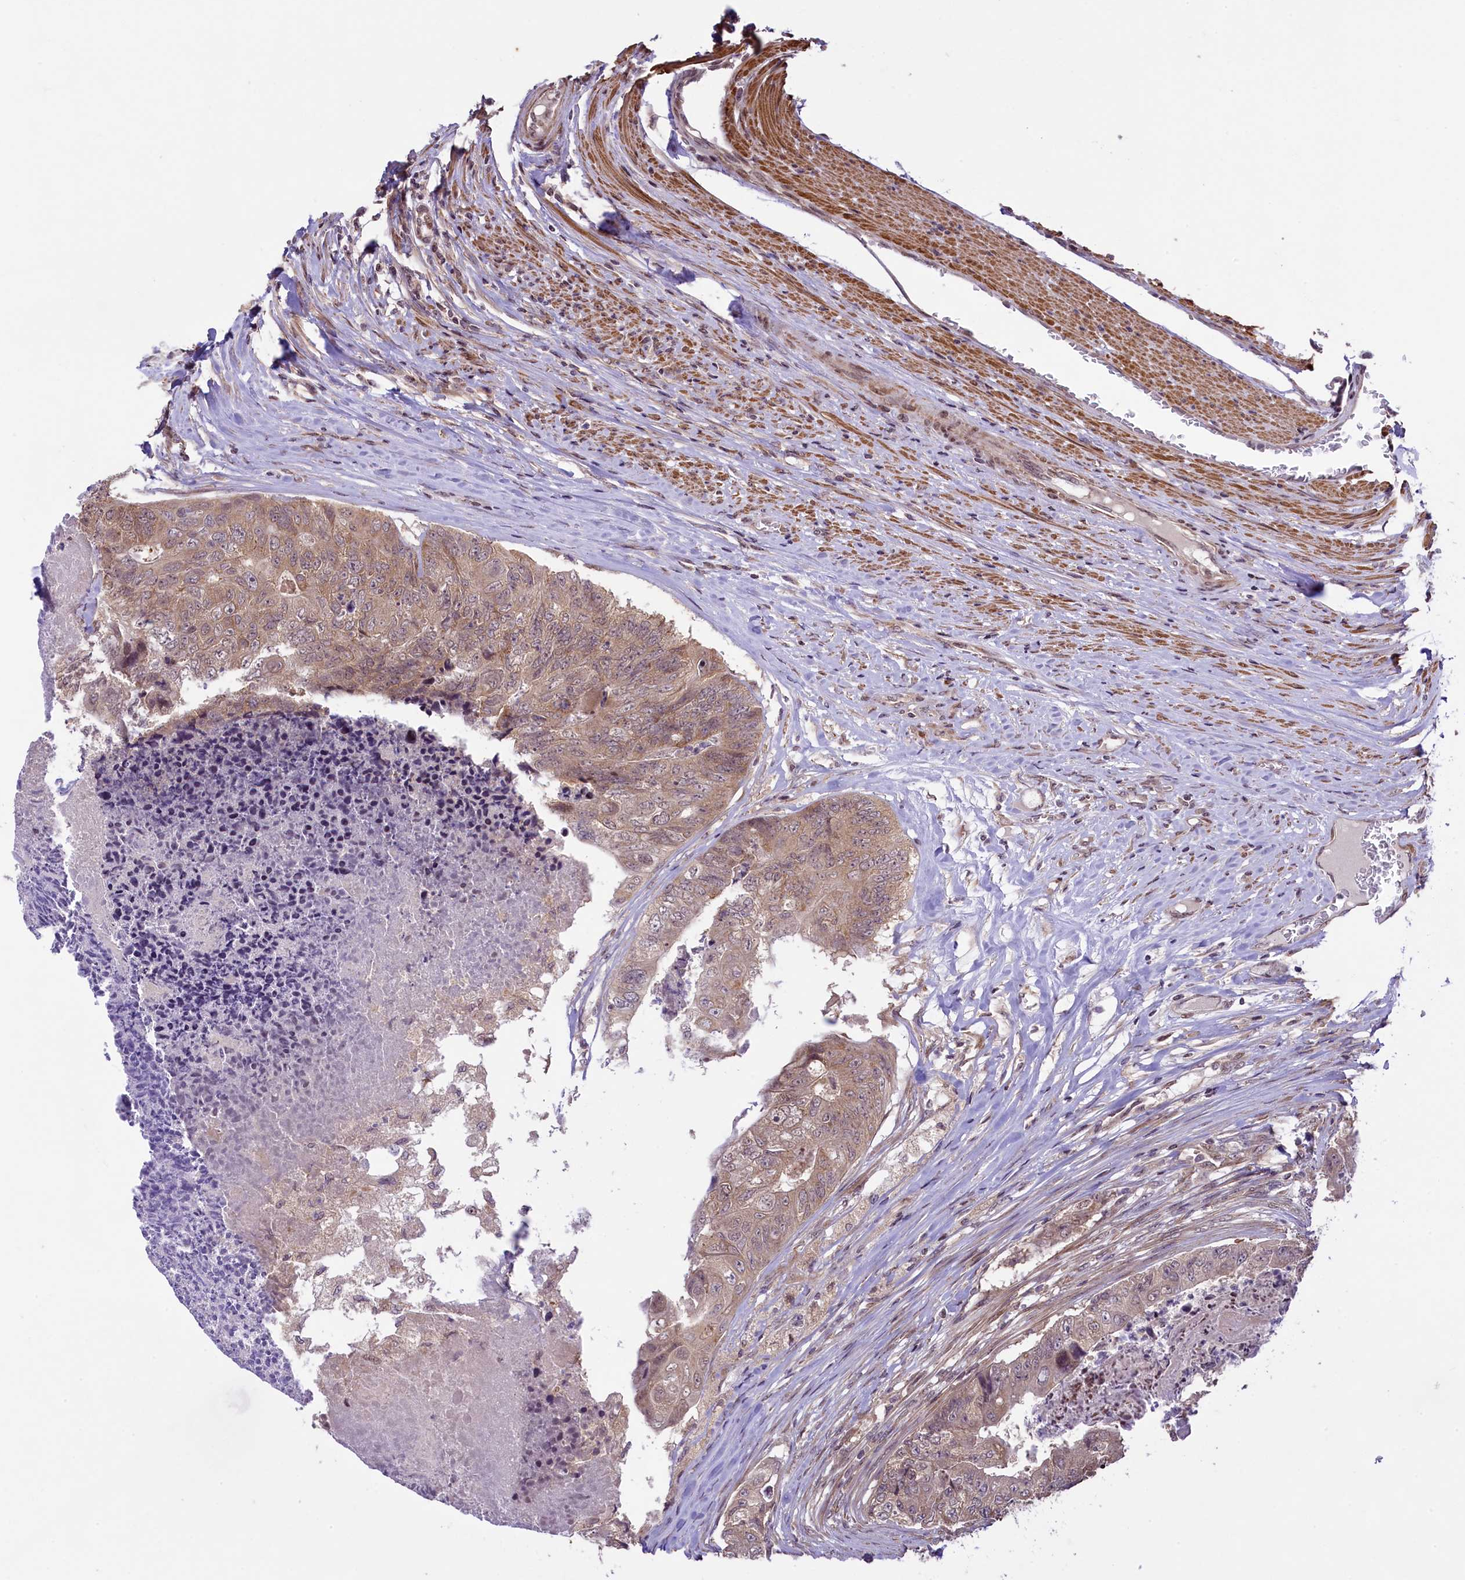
{"staining": {"intensity": "moderate", "quantity": ">75%", "location": "cytoplasmic/membranous"}, "tissue": "colorectal cancer", "cell_type": "Tumor cells", "image_type": "cancer", "snomed": [{"axis": "morphology", "description": "Adenocarcinoma, NOS"}, {"axis": "topography", "description": "Colon"}], "caption": "Immunohistochemical staining of adenocarcinoma (colorectal) shows medium levels of moderate cytoplasmic/membranous protein positivity in about >75% of tumor cells.", "gene": "RBBP8", "patient": {"sex": "female", "age": 67}}